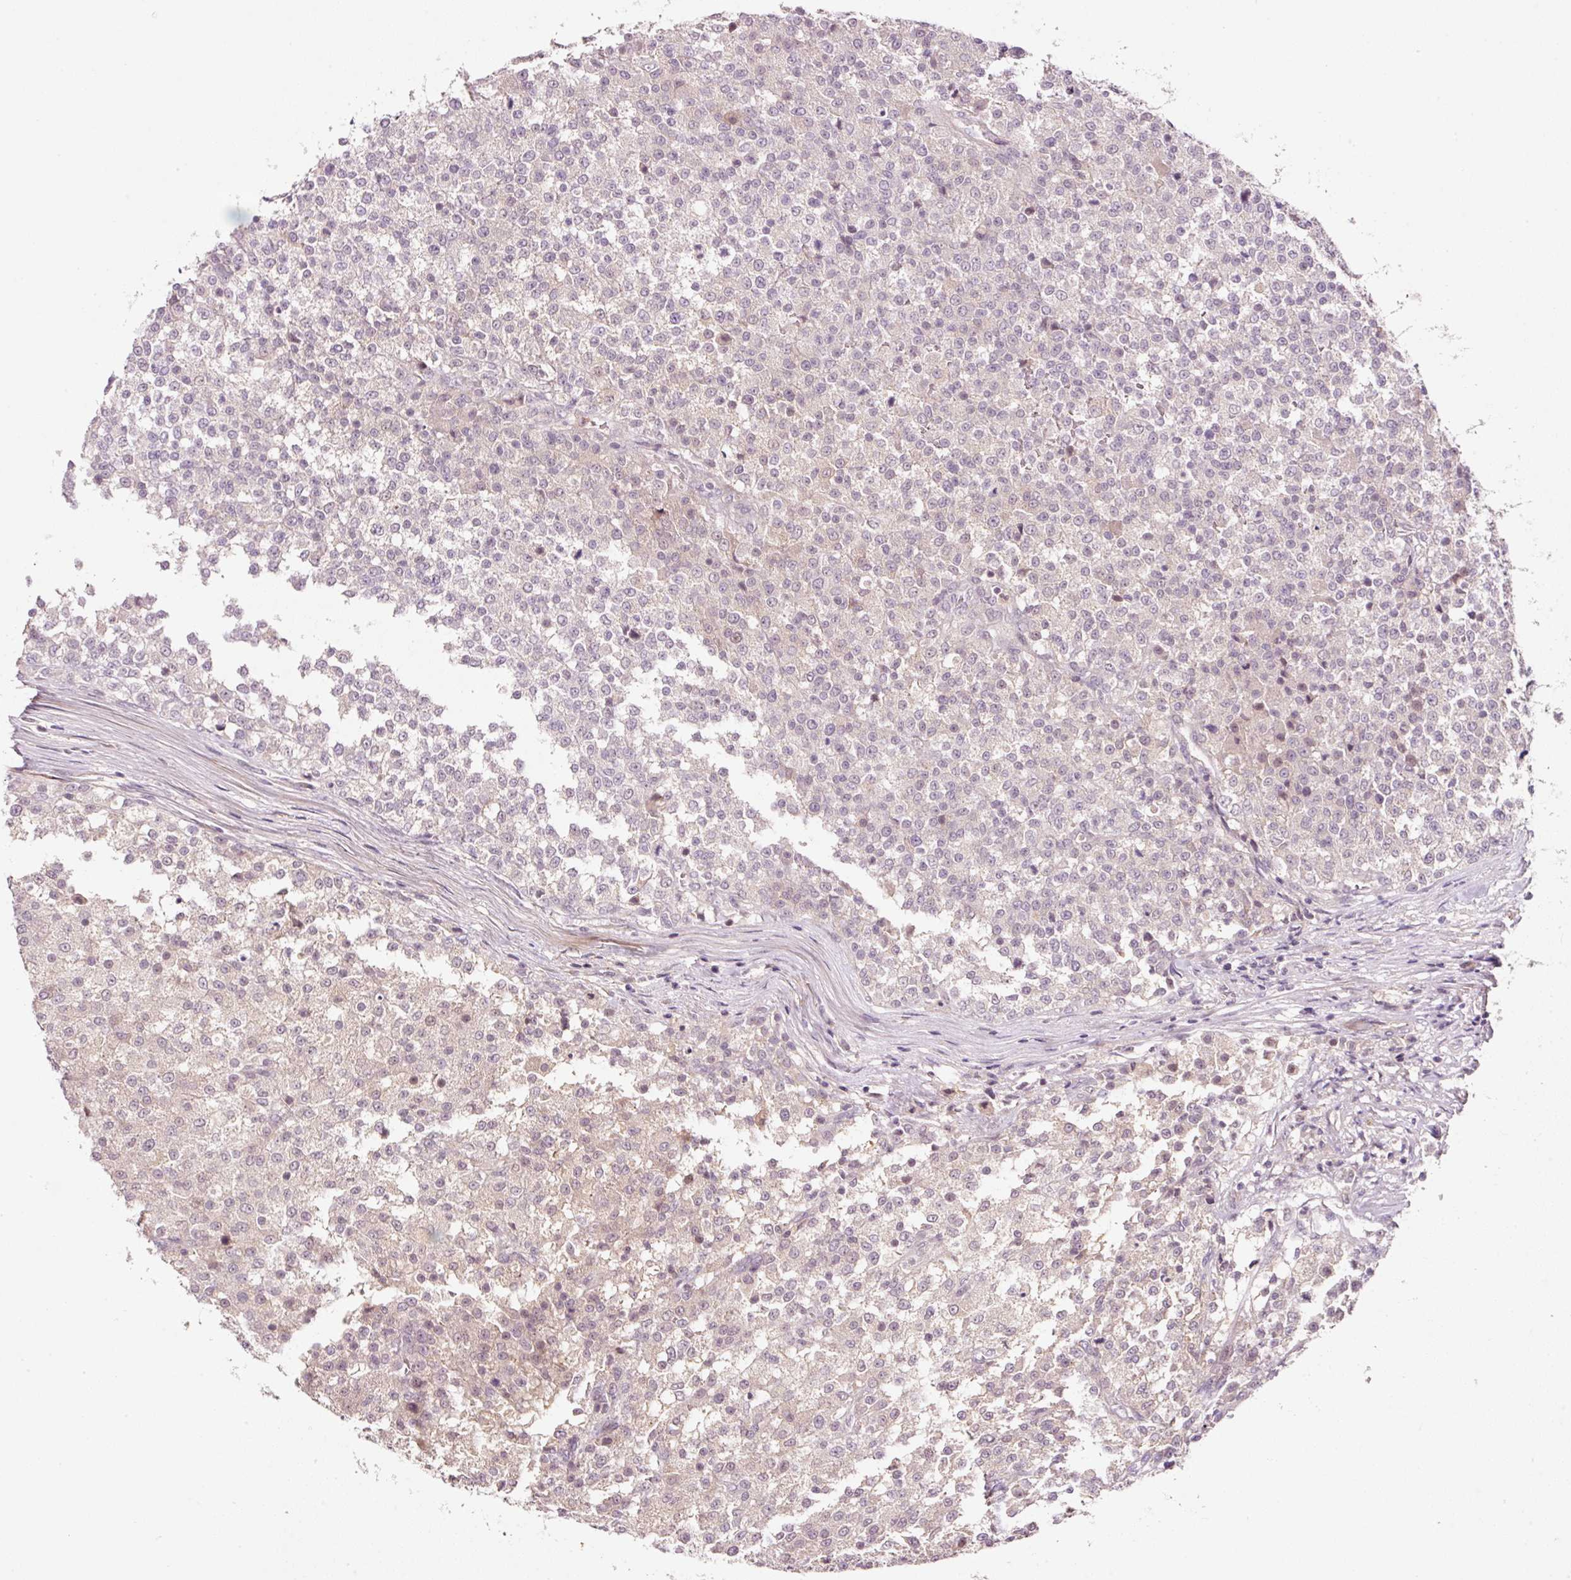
{"staining": {"intensity": "negative", "quantity": "none", "location": "none"}, "tissue": "testis cancer", "cell_type": "Tumor cells", "image_type": "cancer", "snomed": [{"axis": "morphology", "description": "Seminoma, NOS"}, {"axis": "topography", "description": "Testis"}], "caption": "Tumor cells are negative for protein expression in human seminoma (testis).", "gene": "TIRAP", "patient": {"sex": "male", "age": 59}}